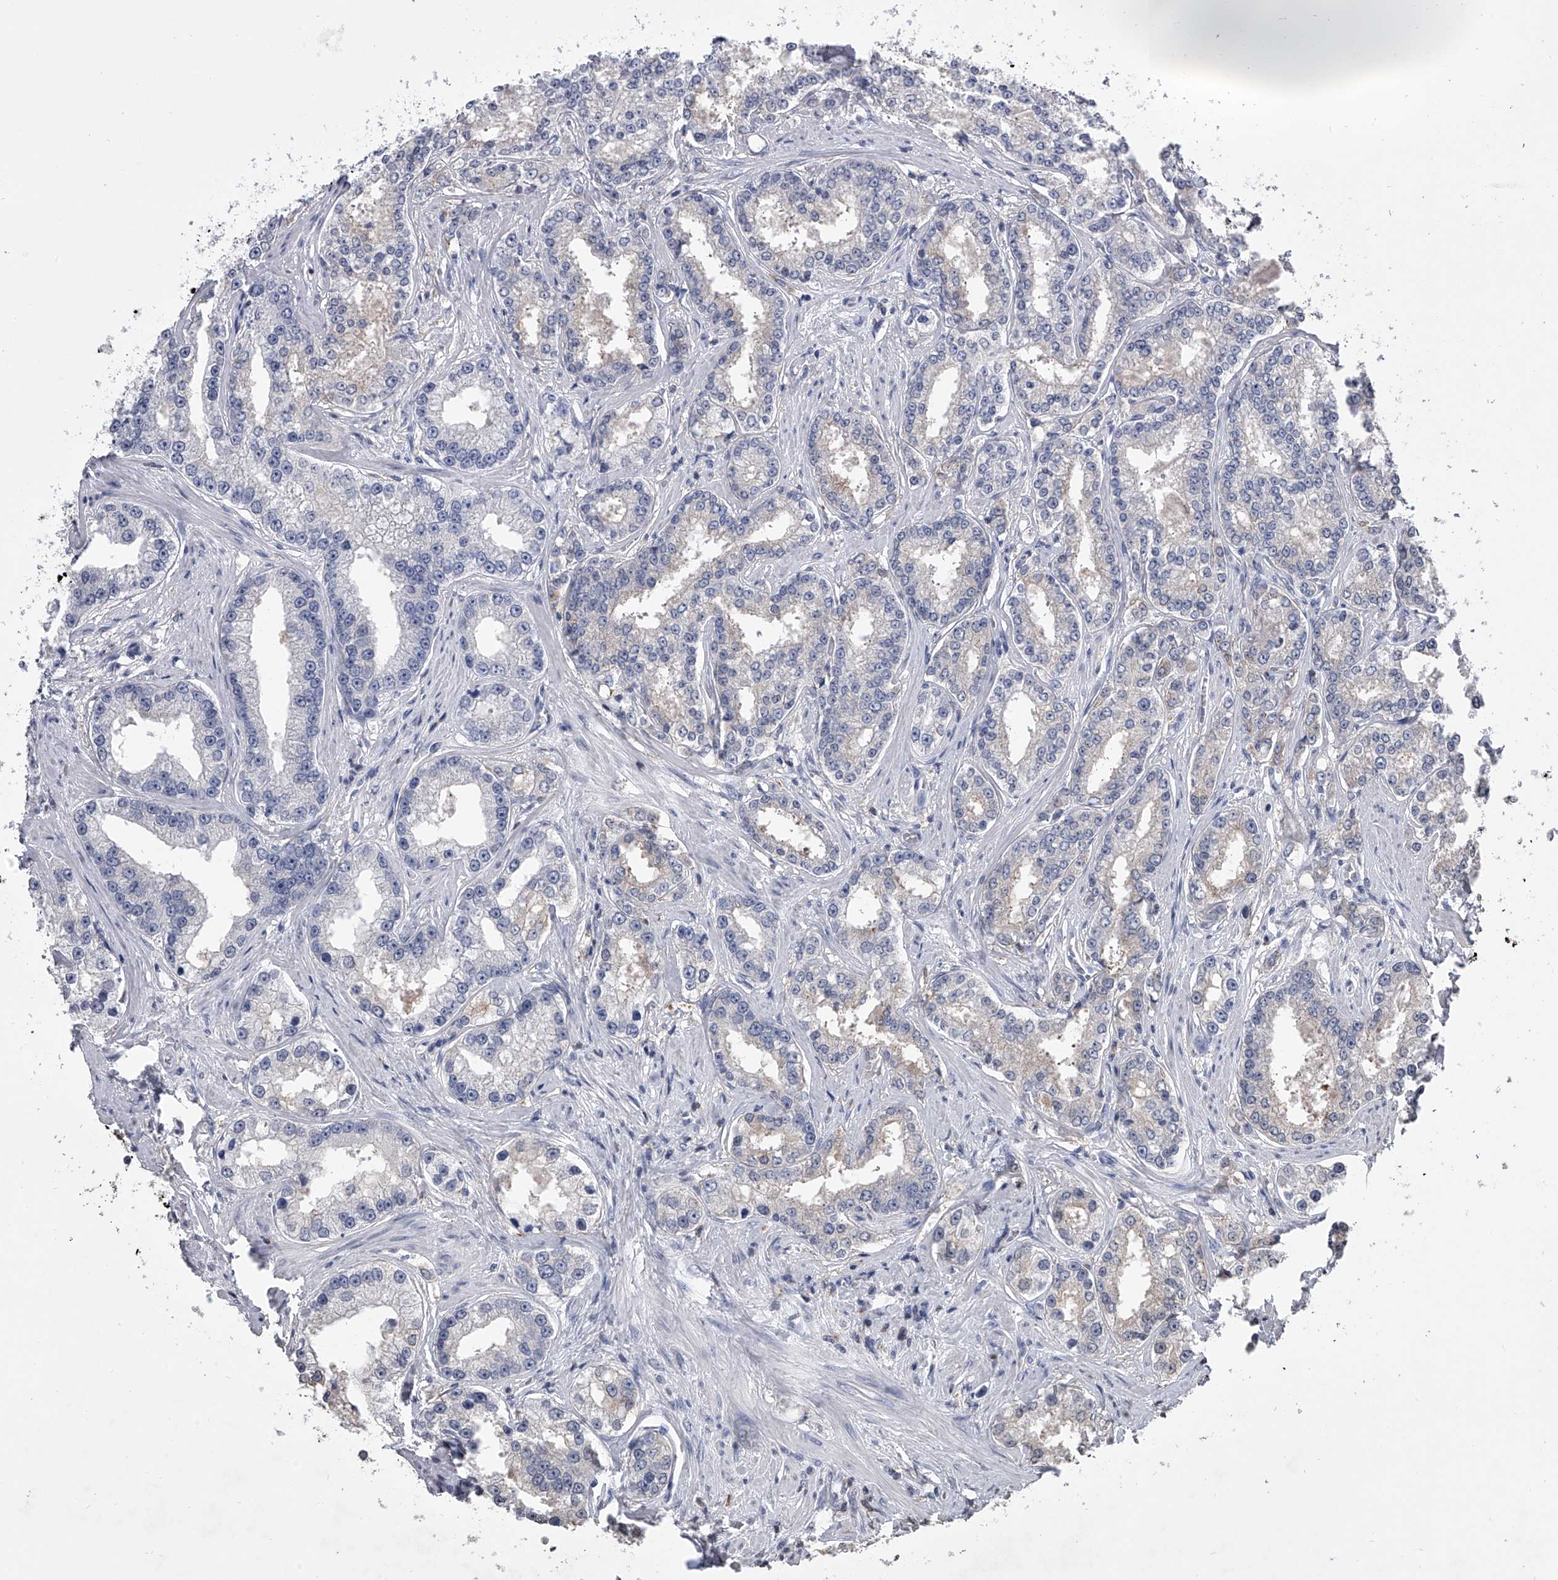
{"staining": {"intensity": "negative", "quantity": "none", "location": "none"}, "tissue": "prostate cancer", "cell_type": "Tumor cells", "image_type": "cancer", "snomed": [{"axis": "morphology", "description": "Normal tissue, NOS"}, {"axis": "morphology", "description": "Adenocarcinoma, High grade"}, {"axis": "topography", "description": "Prostate"}], "caption": "Prostate cancer was stained to show a protein in brown. There is no significant positivity in tumor cells. Brightfield microscopy of IHC stained with DAB (brown) and hematoxylin (blue), captured at high magnification.", "gene": "TASP1", "patient": {"sex": "male", "age": 83}}